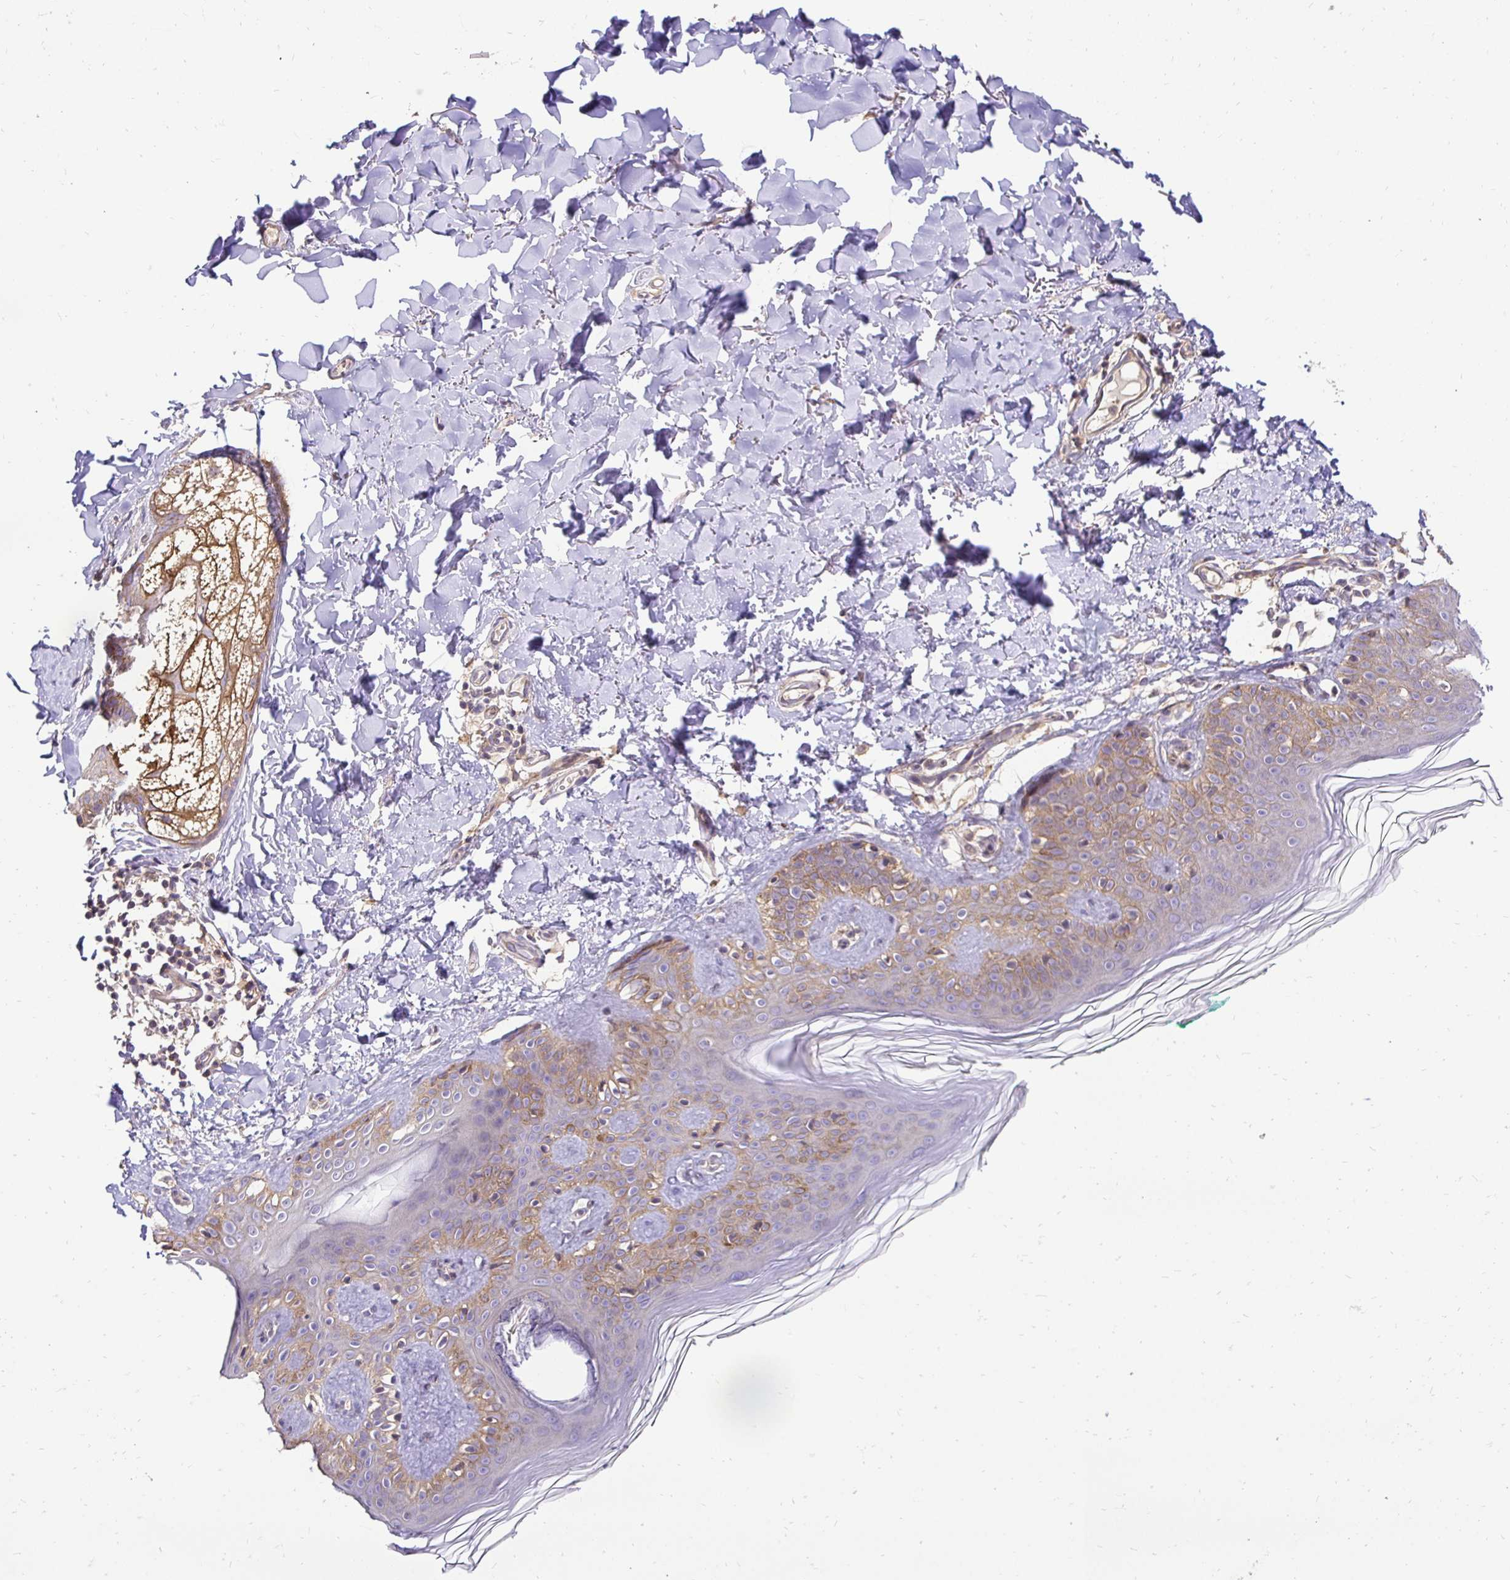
{"staining": {"intensity": "weak", "quantity": ">75%", "location": "cytoplasmic/membranous"}, "tissue": "skin", "cell_type": "Fibroblasts", "image_type": "normal", "snomed": [{"axis": "morphology", "description": "Normal tissue, NOS"}, {"axis": "topography", "description": "Skin"}, {"axis": "topography", "description": "Peripheral nerve tissue"}], "caption": "Benign skin shows weak cytoplasmic/membranous staining in about >75% of fibroblasts, visualized by immunohistochemistry.", "gene": "SLC9A1", "patient": {"sex": "female", "age": 45}}